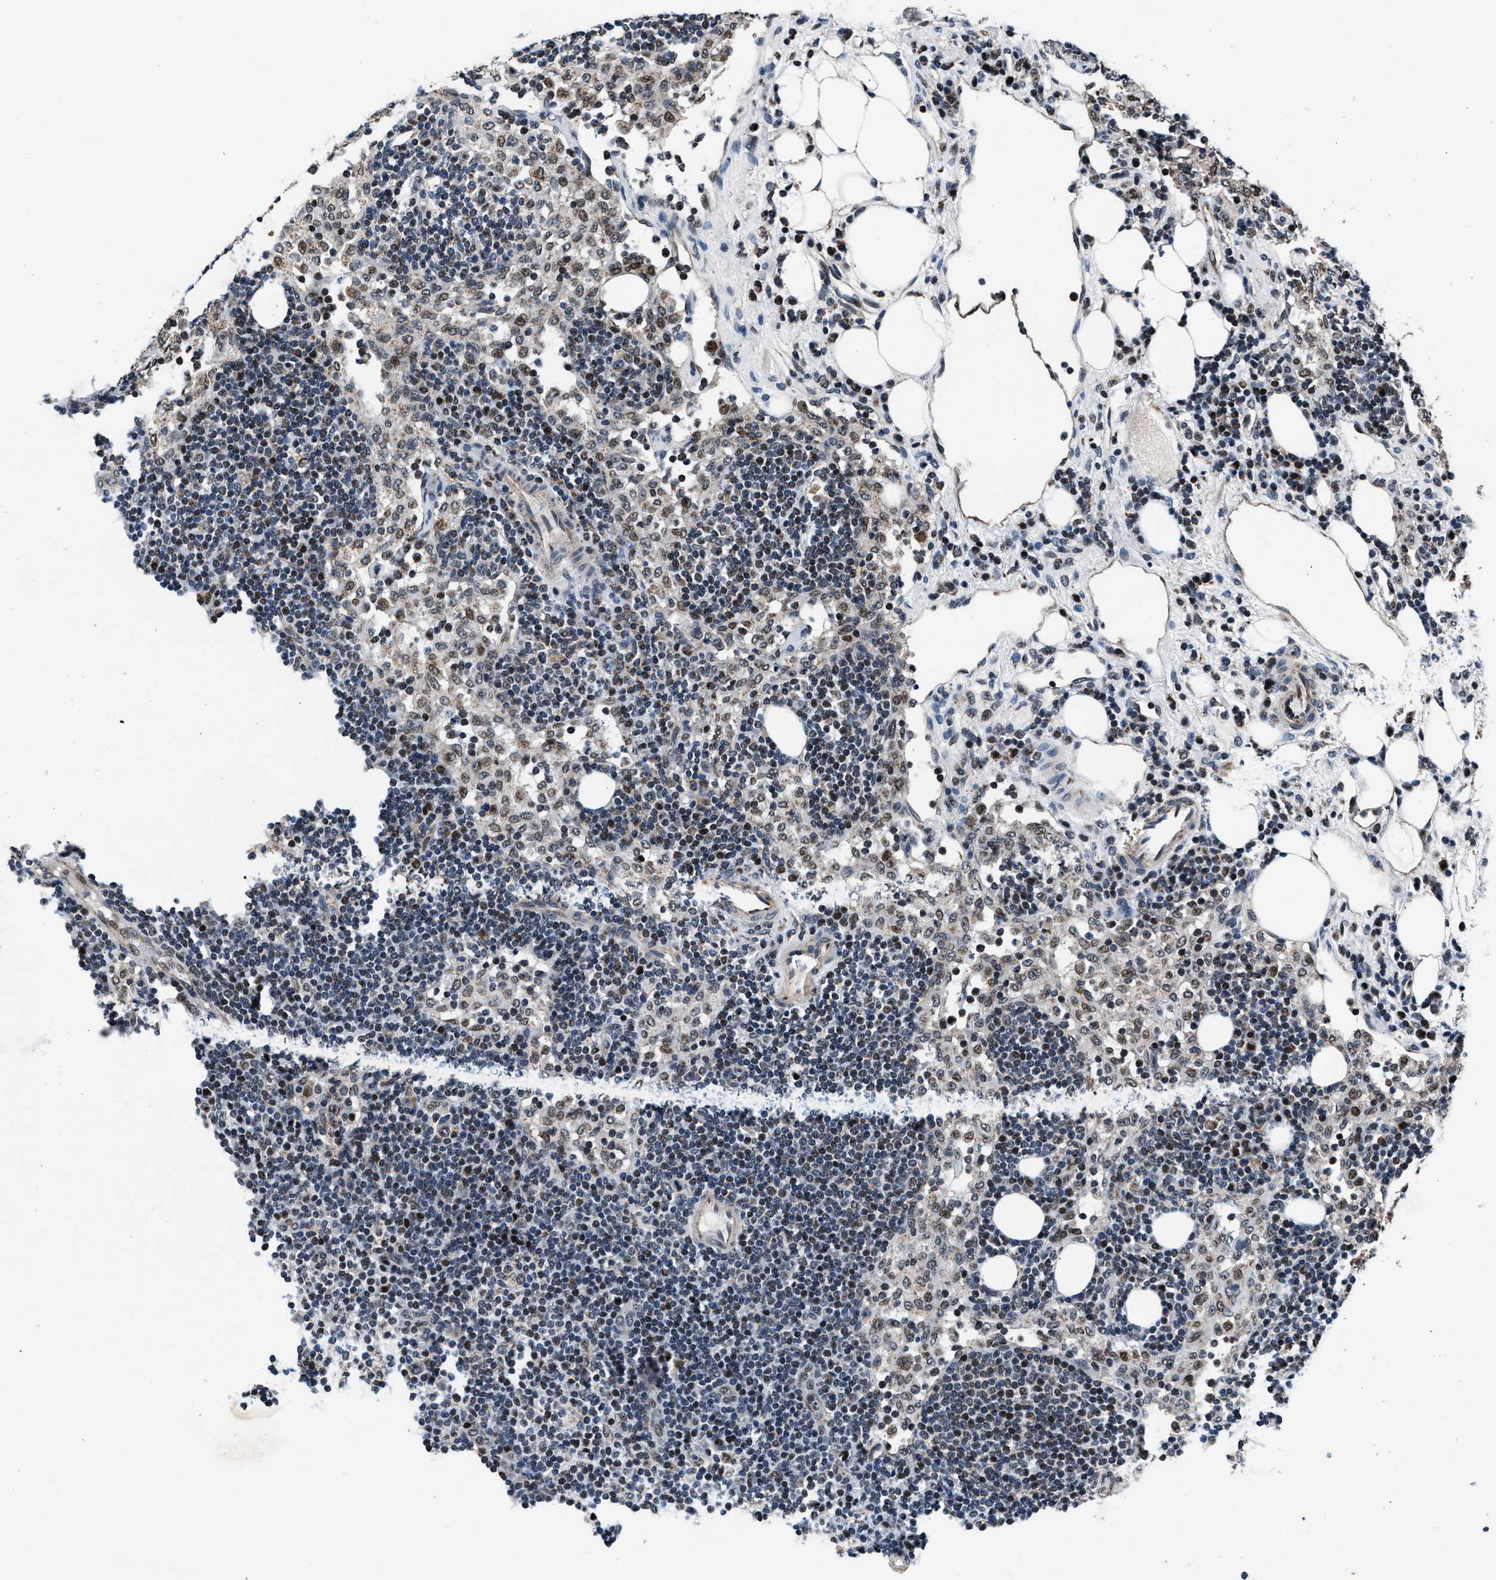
{"staining": {"intensity": "moderate", "quantity": ">75%", "location": "nuclear"}, "tissue": "lymph node", "cell_type": "Germinal center cells", "image_type": "normal", "snomed": [{"axis": "morphology", "description": "Normal tissue, NOS"}, {"axis": "morphology", "description": "Carcinoid, malignant, NOS"}, {"axis": "topography", "description": "Lymph node"}], "caption": "This micrograph shows normal lymph node stained with immunohistochemistry (IHC) to label a protein in brown. The nuclear of germinal center cells show moderate positivity for the protein. Nuclei are counter-stained blue.", "gene": "PRRC2B", "patient": {"sex": "male", "age": 47}}